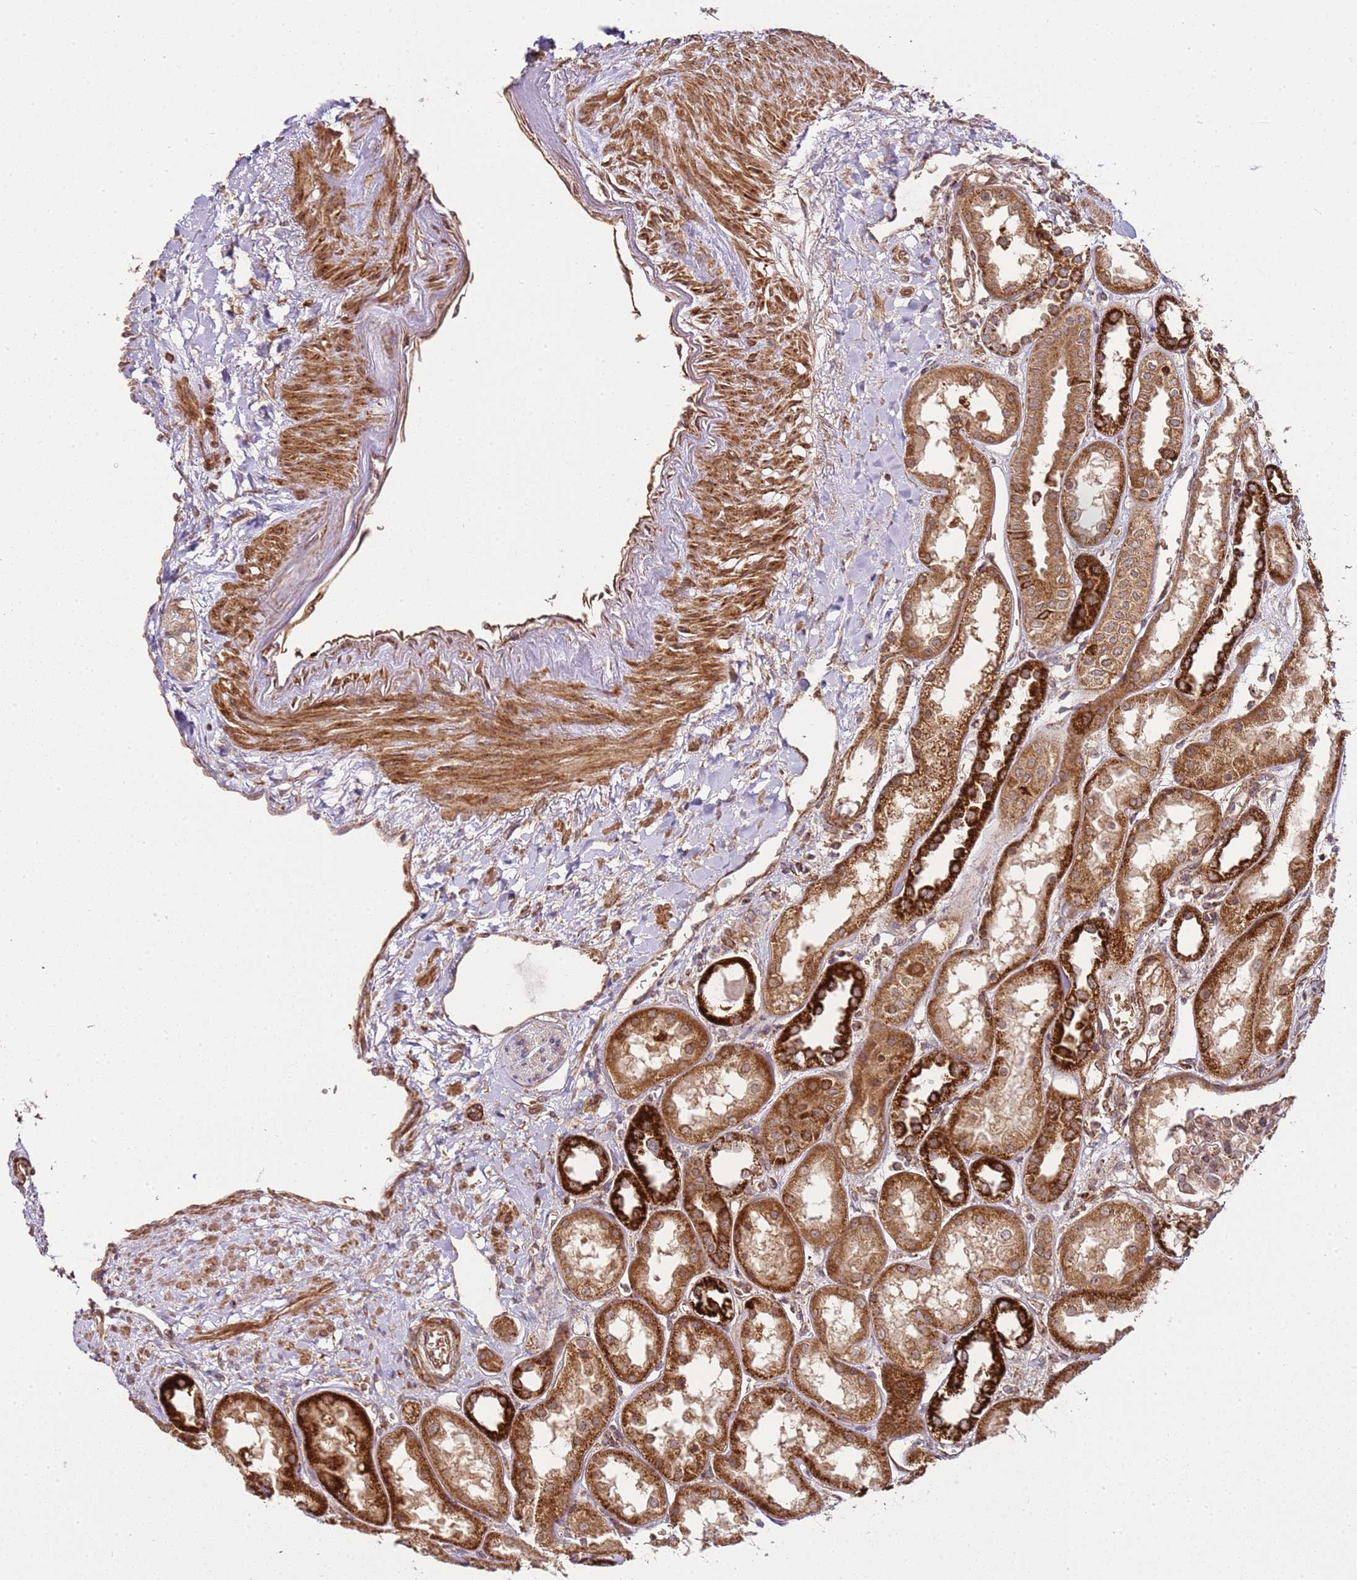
{"staining": {"intensity": "moderate", "quantity": ">75%", "location": "cytoplasmic/membranous"}, "tissue": "kidney", "cell_type": "Cells in glomeruli", "image_type": "normal", "snomed": [{"axis": "morphology", "description": "Normal tissue, NOS"}, {"axis": "topography", "description": "Kidney"}], "caption": "A brown stain labels moderate cytoplasmic/membranous expression of a protein in cells in glomeruli of normal human kidney. (brown staining indicates protein expression, while blue staining denotes nuclei).", "gene": "TM2D2", "patient": {"sex": "male", "age": 70}}